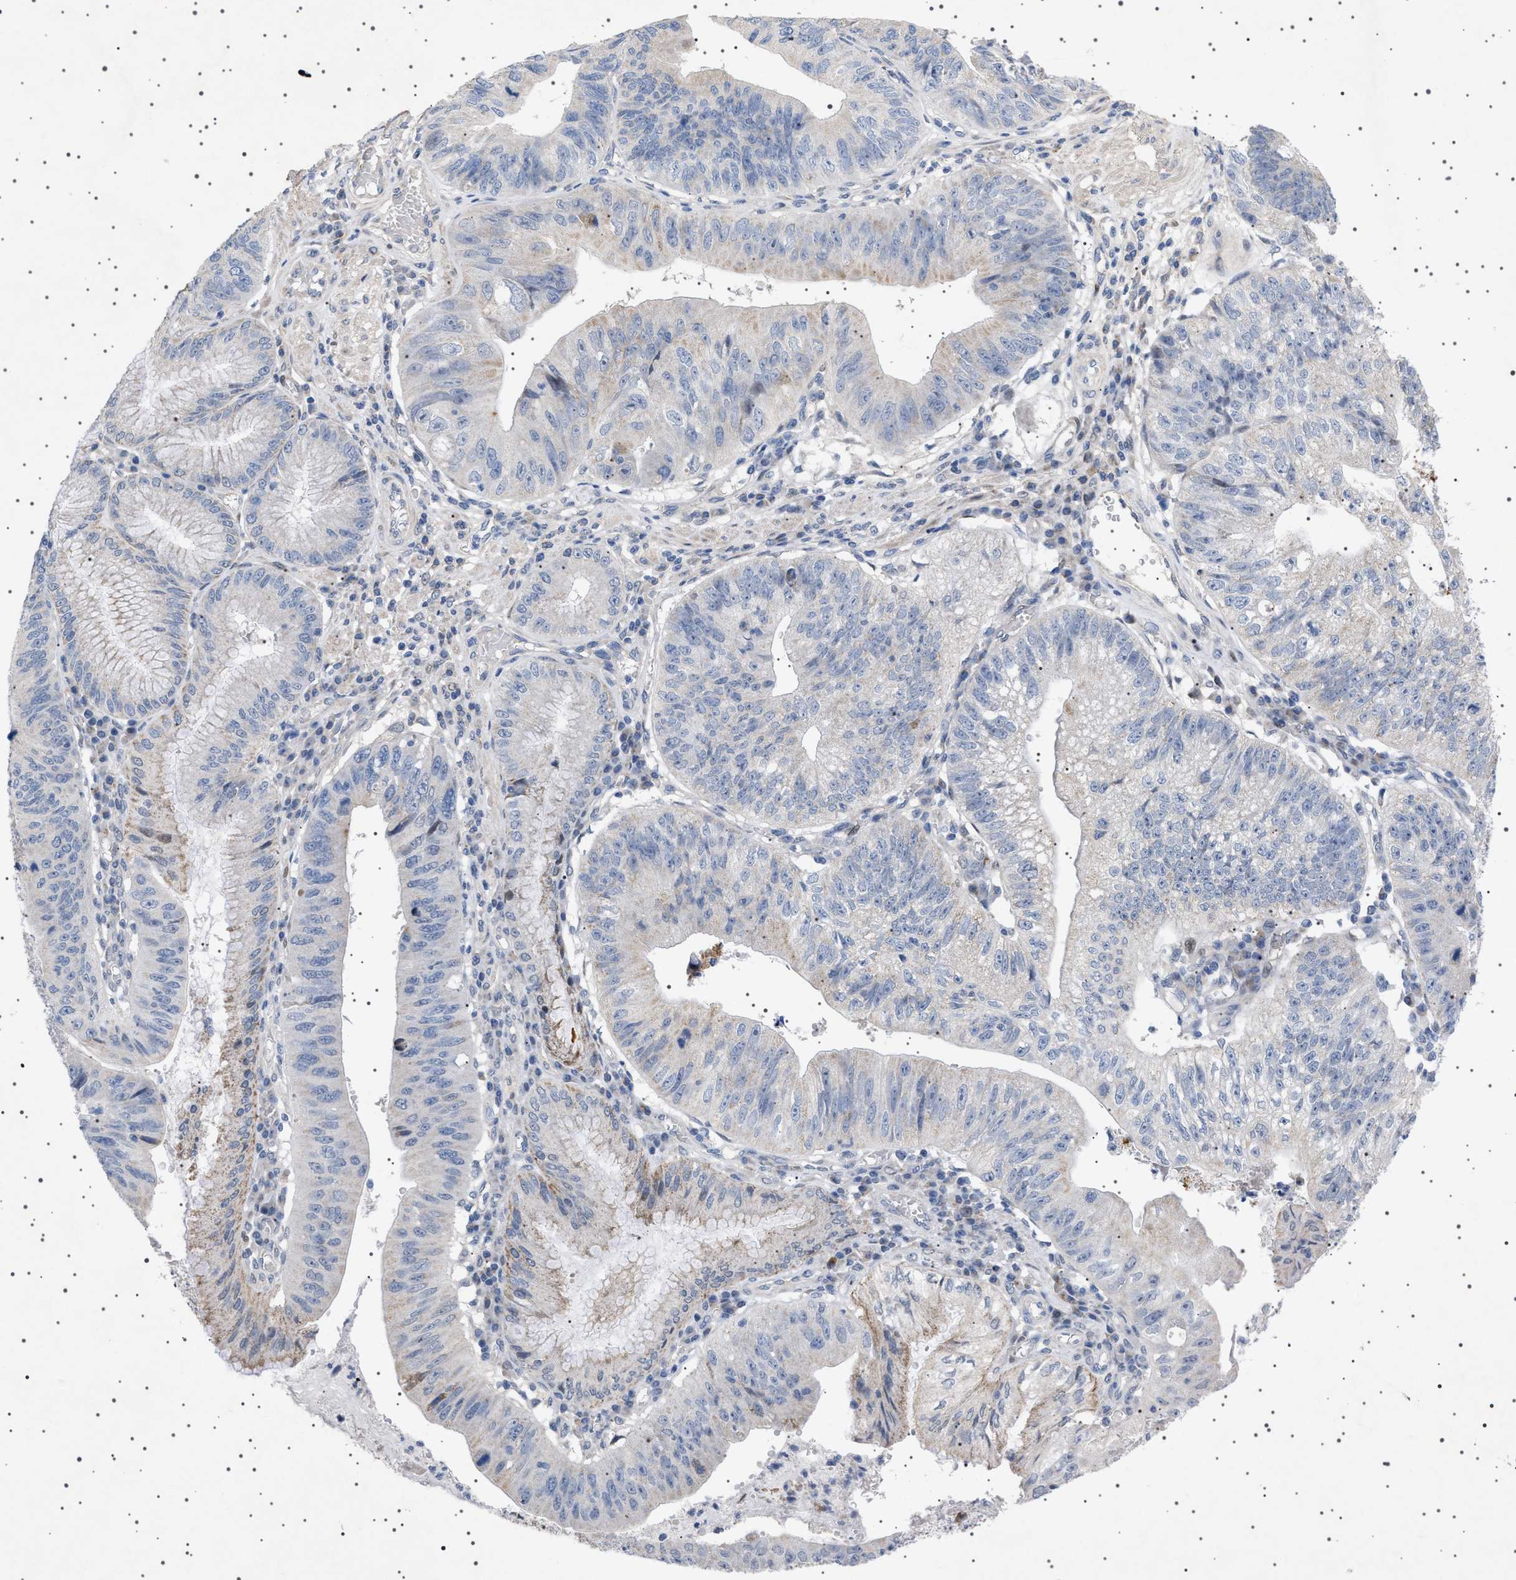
{"staining": {"intensity": "weak", "quantity": "<25%", "location": "cytoplasmic/membranous"}, "tissue": "stomach cancer", "cell_type": "Tumor cells", "image_type": "cancer", "snomed": [{"axis": "morphology", "description": "Adenocarcinoma, NOS"}, {"axis": "topography", "description": "Stomach"}], "caption": "Tumor cells show no significant protein expression in stomach cancer.", "gene": "HTR1A", "patient": {"sex": "male", "age": 59}}